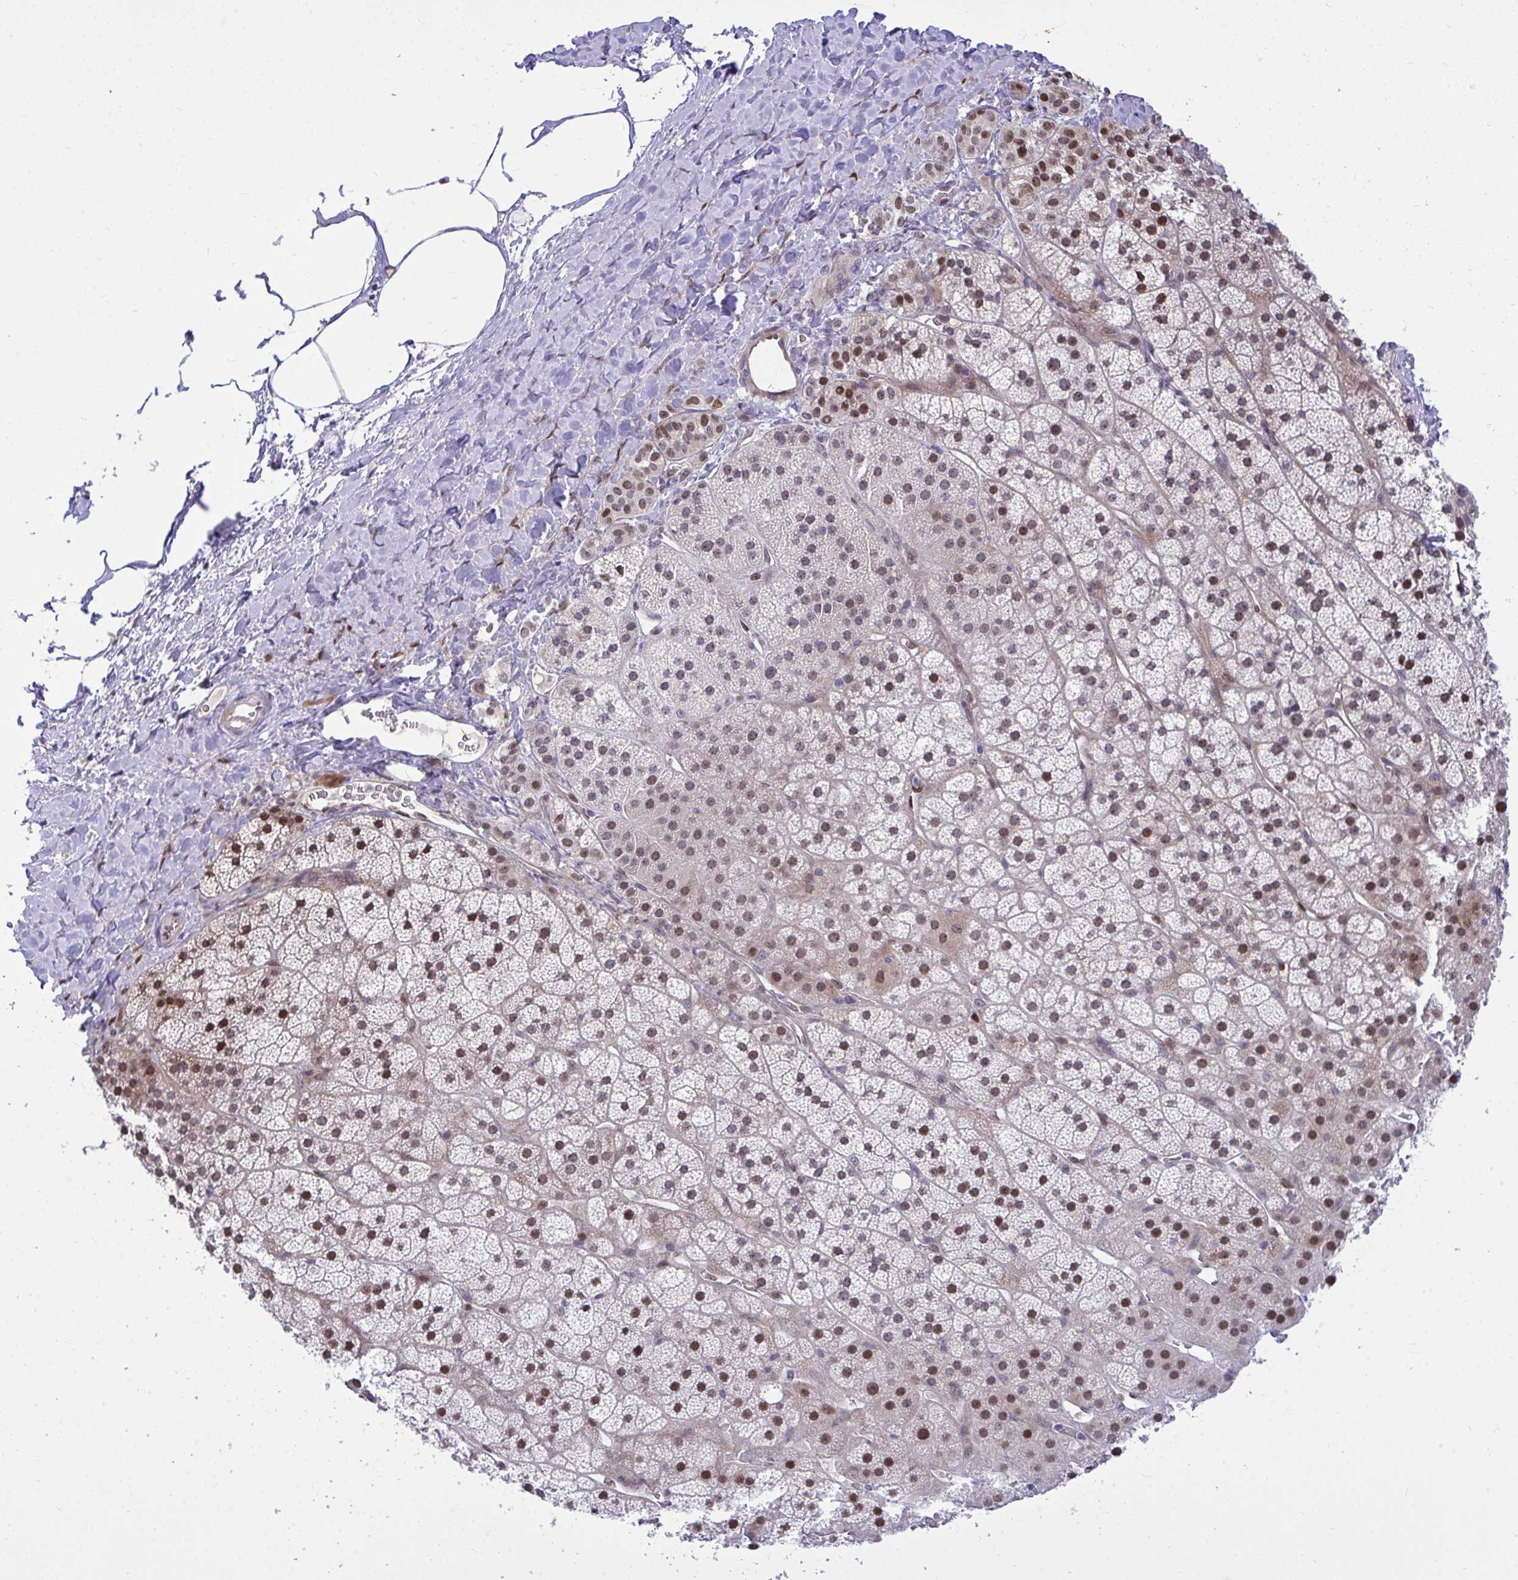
{"staining": {"intensity": "moderate", "quantity": ">75%", "location": "cytoplasmic/membranous,nuclear"}, "tissue": "adrenal gland", "cell_type": "Glandular cells", "image_type": "normal", "snomed": [{"axis": "morphology", "description": "Normal tissue, NOS"}, {"axis": "topography", "description": "Adrenal gland"}], "caption": "Glandular cells demonstrate medium levels of moderate cytoplasmic/membranous,nuclear positivity in approximately >75% of cells in normal adrenal gland. The staining is performed using DAB brown chromogen to label protein expression. The nuclei are counter-stained blue using hematoxylin.", "gene": "HMBOX1", "patient": {"sex": "male", "age": 57}}